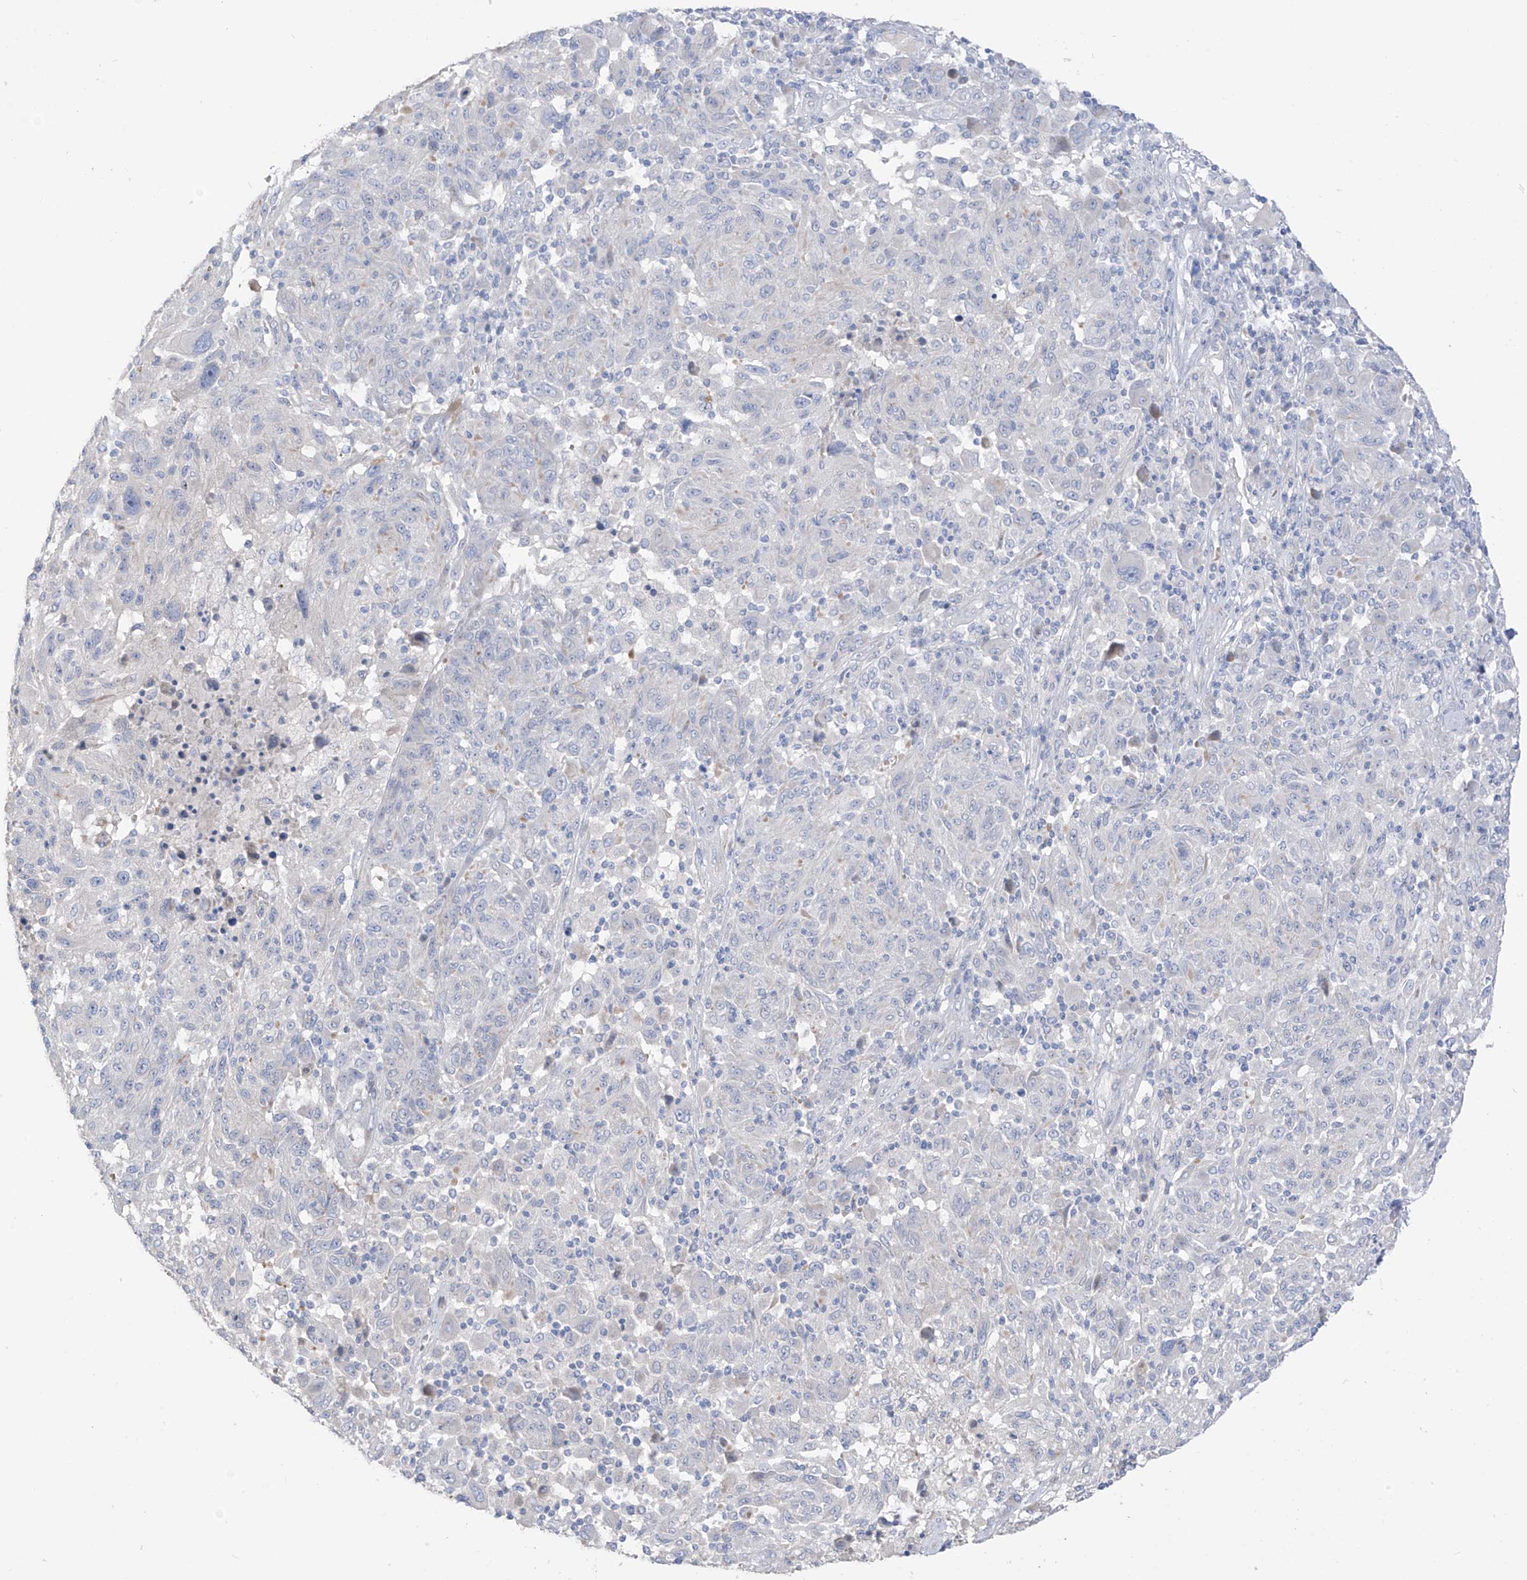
{"staining": {"intensity": "negative", "quantity": "none", "location": "none"}, "tissue": "melanoma", "cell_type": "Tumor cells", "image_type": "cancer", "snomed": [{"axis": "morphology", "description": "Malignant melanoma, NOS"}, {"axis": "topography", "description": "Skin"}], "caption": "Micrograph shows no significant protein staining in tumor cells of malignant melanoma.", "gene": "ASPRV1", "patient": {"sex": "male", "age": 53}}